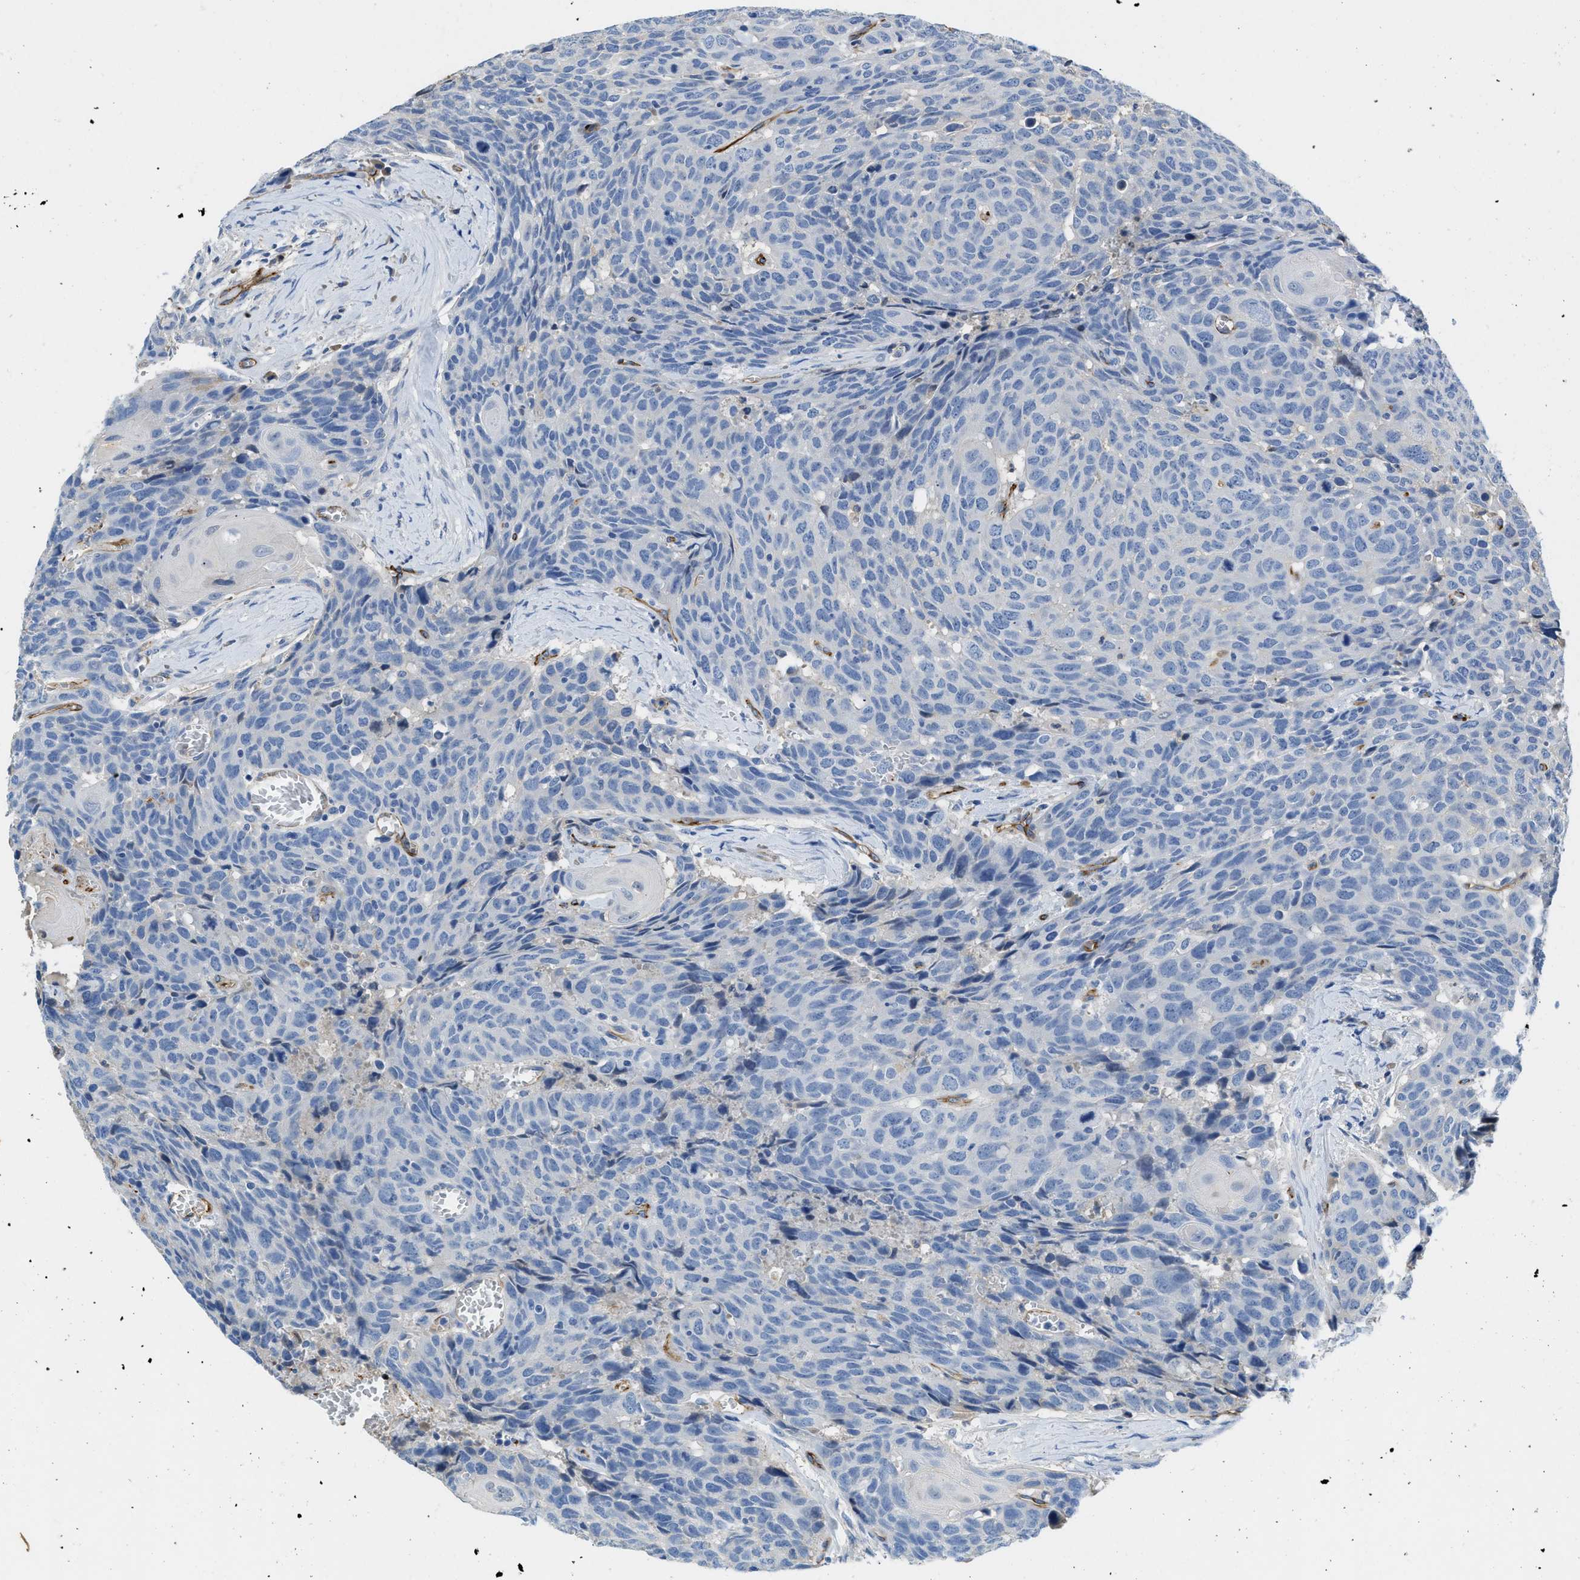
{"staining": {"intensity": "negative", "quantity": "none", "location": "none"}, "tissue": "head and neck cancer", "cell_type": "Tumor cells", "image_type": "cancer", "snomed": [{"axis": "morphology", "description": "Squamous cell carcinoma, NOS"}, {"axis": "topography", "description": "Head-Neck"}], "caption": "IHC of human head and neck squamous cell carcinoma reveals no positivity in tumor cells.", "gene": "SPEG", "patient": {"sex": "male", "age": 66}}